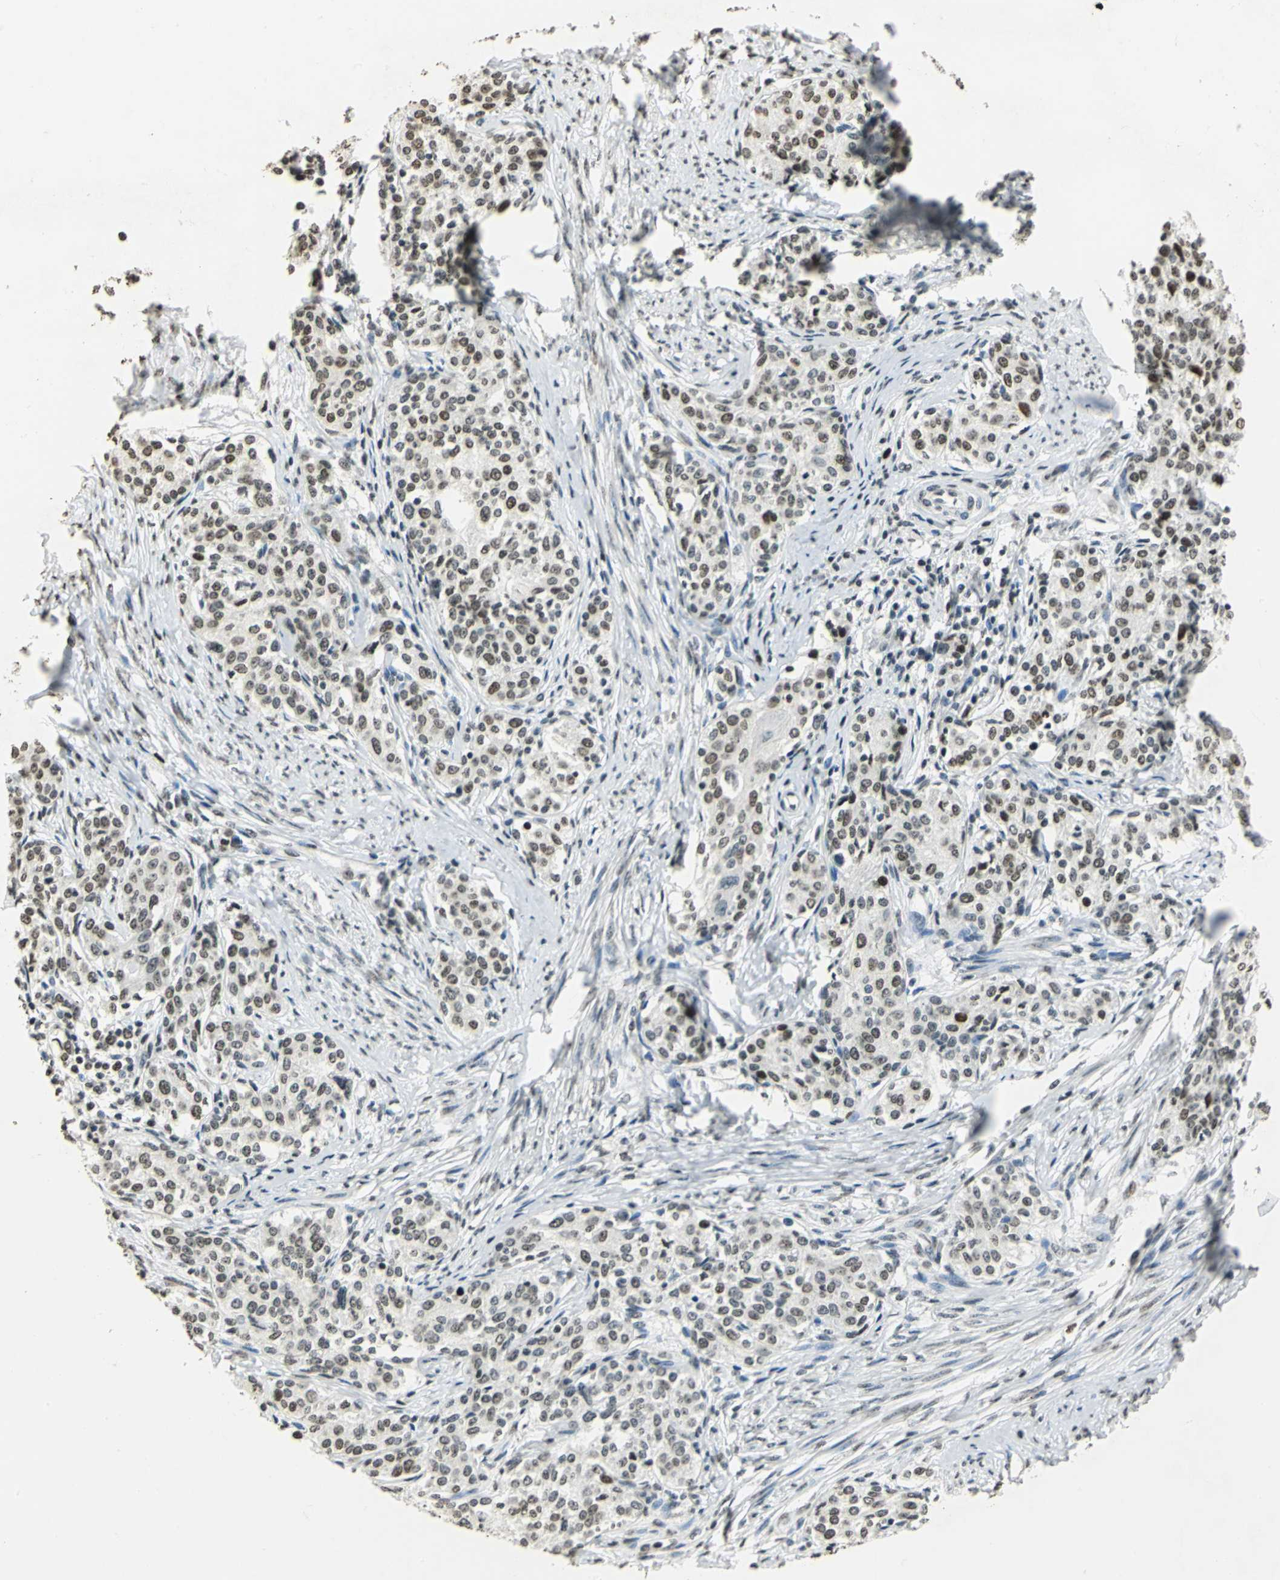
{"staining": {"intensity": "moderate", "quantity": ">75%", "location": "nuclear"}, "tissue": "cervical cancer", "cell_type": "Tumor cells", "image_type": "cancer", "snomed": [{"axis": "morphology", "description": "Squamous cell carcinoma, NOS"}, {"axis": "morphology", "description": "Adenocarcinoma, NOS"}, {"axis": "topography", "description": "Cervix"}], "caption": "High-power microscopy captured an immunohistochemistry histopathology image of cervical cancer, revealing moderate nuclear positivity in approximately >75% of tumor cells. Immunohistochemistry (ihc) stains the protein in brown and the nuclei are stained blue.", "gene": "MCM4", "patient": {"sex": "female", "age": 52}}